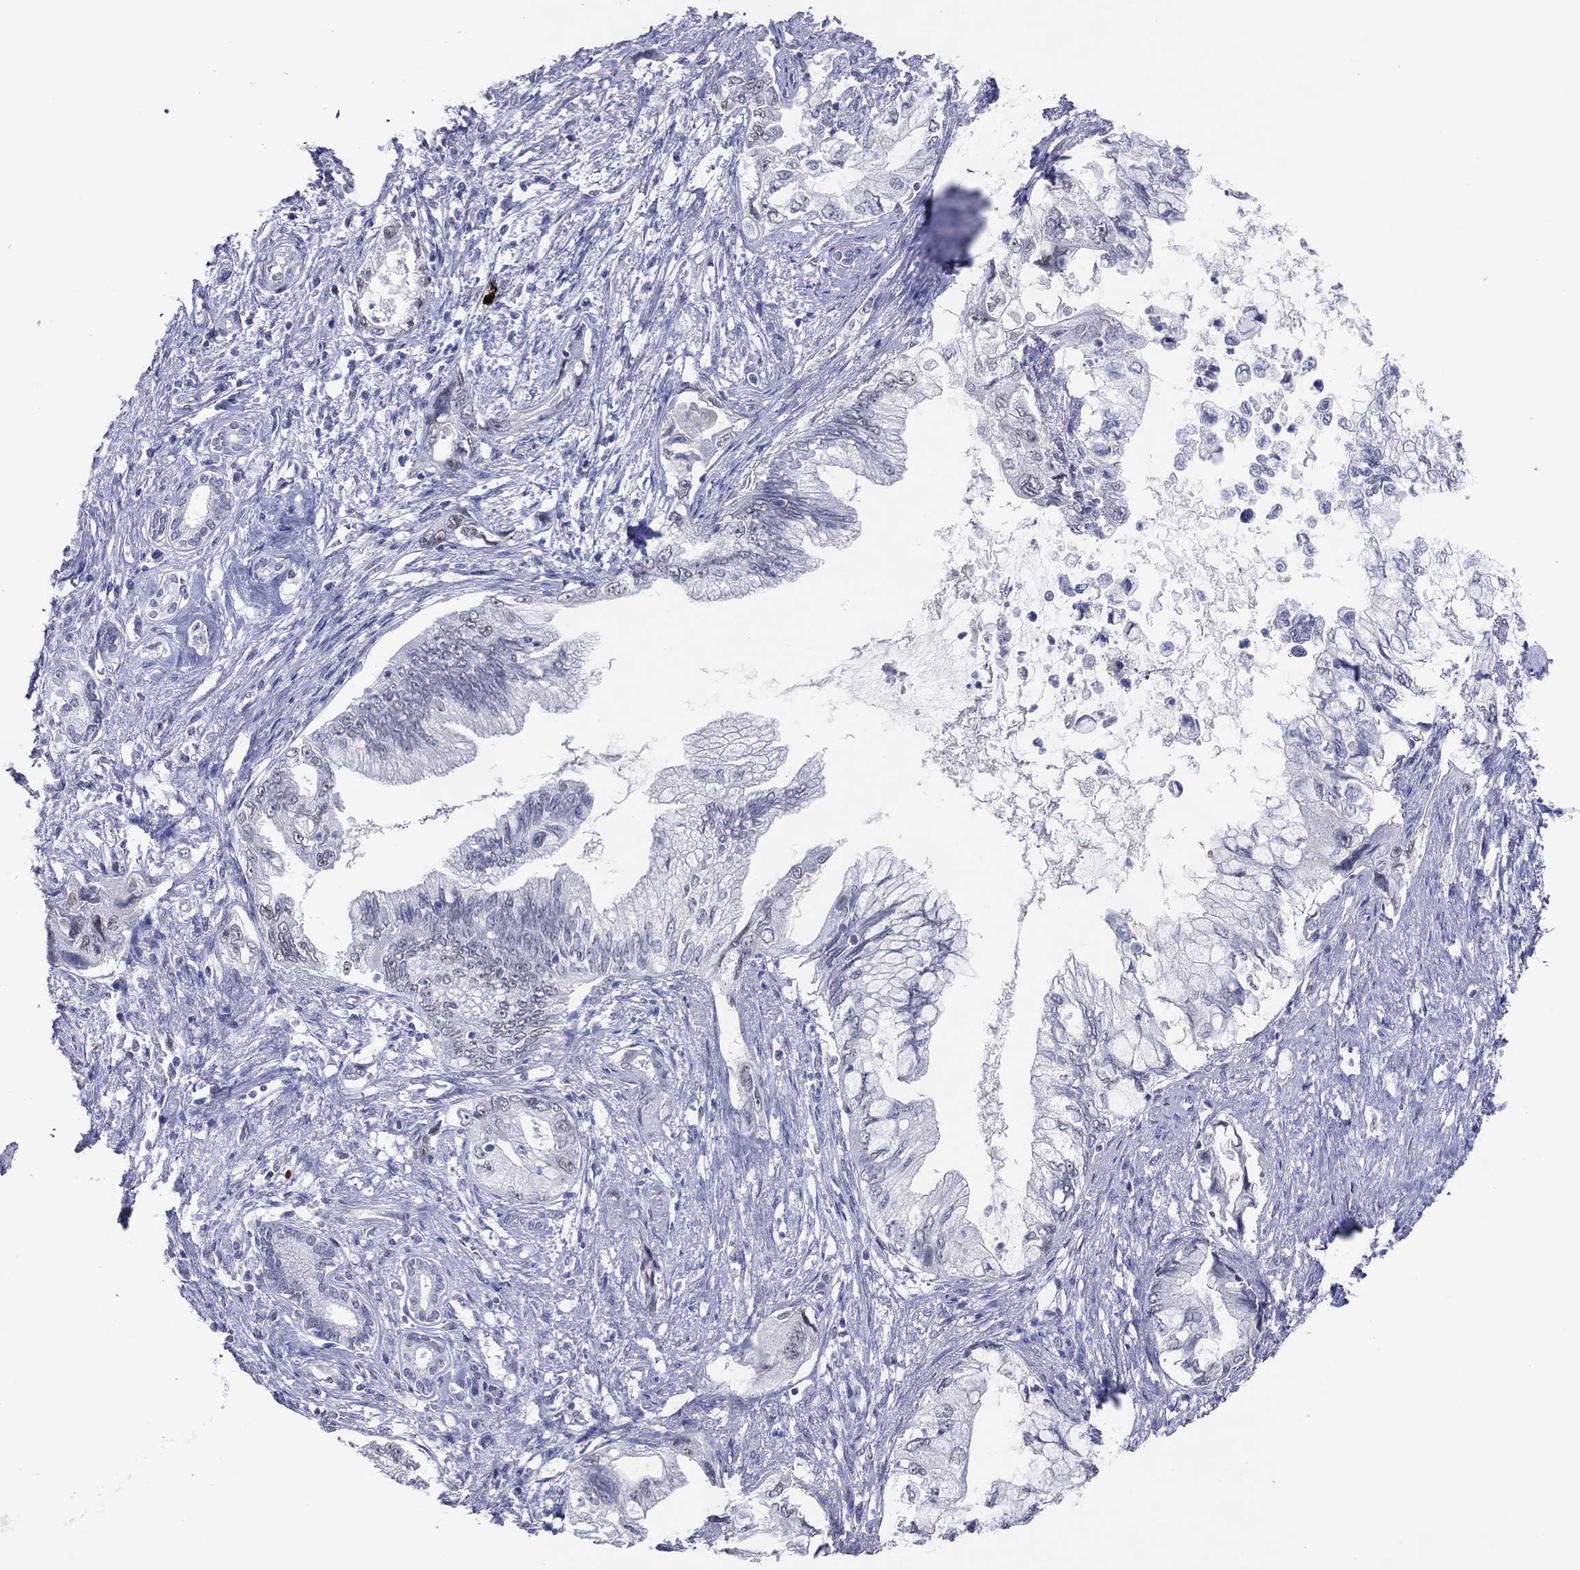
{"staining": {"intensity": "negative", "quantity": "none", "location": "none"}, "tissue": "pancreatic cancer", "cell_type": "Tumor cells", "image_type": "cancer", "snomed": [{"axis": "morphology", "description": "Adenocarcinoma, NOS"}, {"axis": "topography", "description": "Pancreas"}], "caption": "Pancreatic cancer (adenocarcinoma) was stained to show a protein in brown. There is no significant staining in tumor cells.", "gene": "CFAP58", "patient": {"sex": "female", "age": 73}}